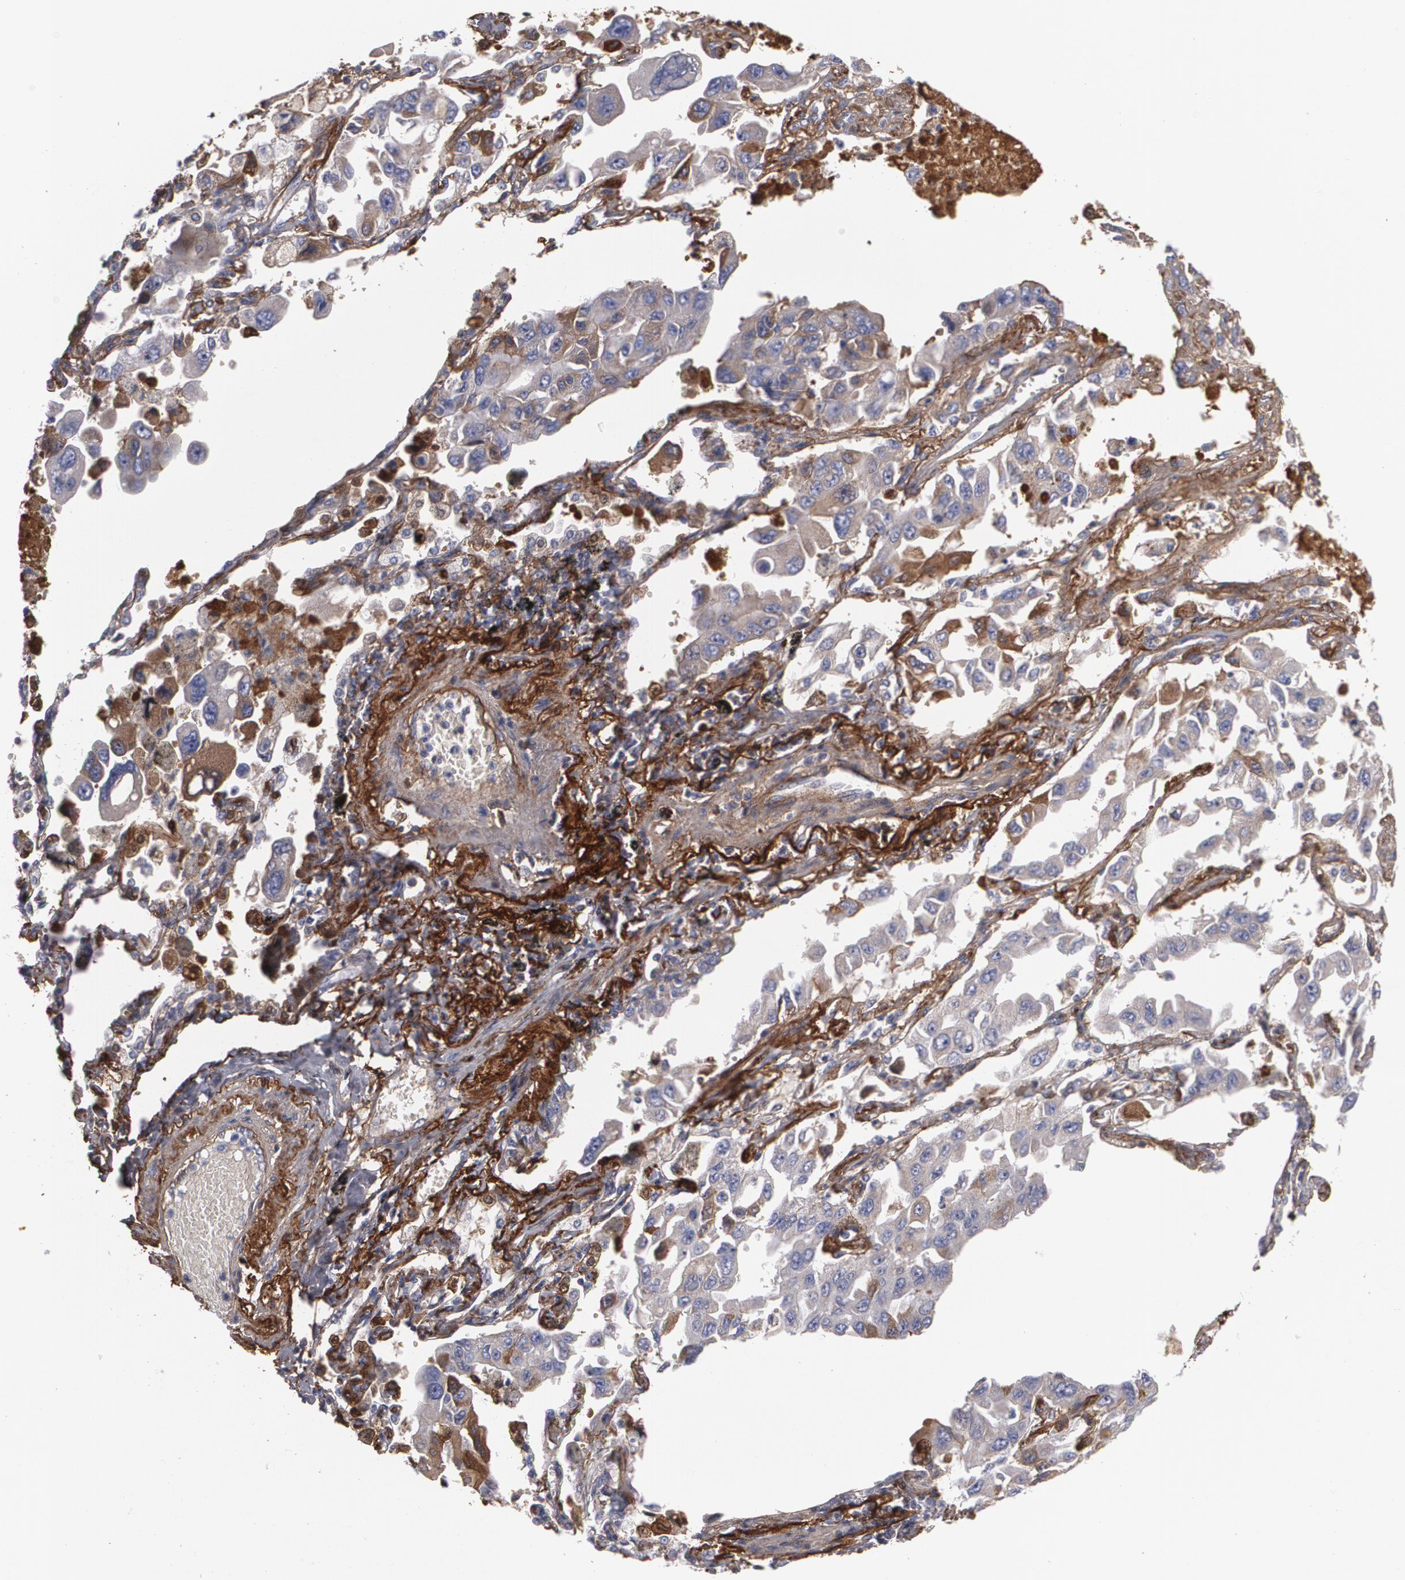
{"staining": {"intensity": "moderate", "quantity": ">75%", "location": "cytoplasmic/membranous"}, "tissue": "lung cancer", "cell_type": "Tumor cells", "image_type": "cancer", "snomed": [{"axis": "morphology", "description": "Adenocarcinoma, NOS"}, {"axis": "topography", "description": "Lung"}], "caption": "The histopathology image displays a brown stain indicating the presence of a protein in the cytoplasmic/membranous of tumor cells in lung cancer (adenocarcinoma). (brown staining indicates protein expression, while blue staining denotes nuclei).", "gene": "FBLN1", "patient": {"sex": "male", "age": 64}}